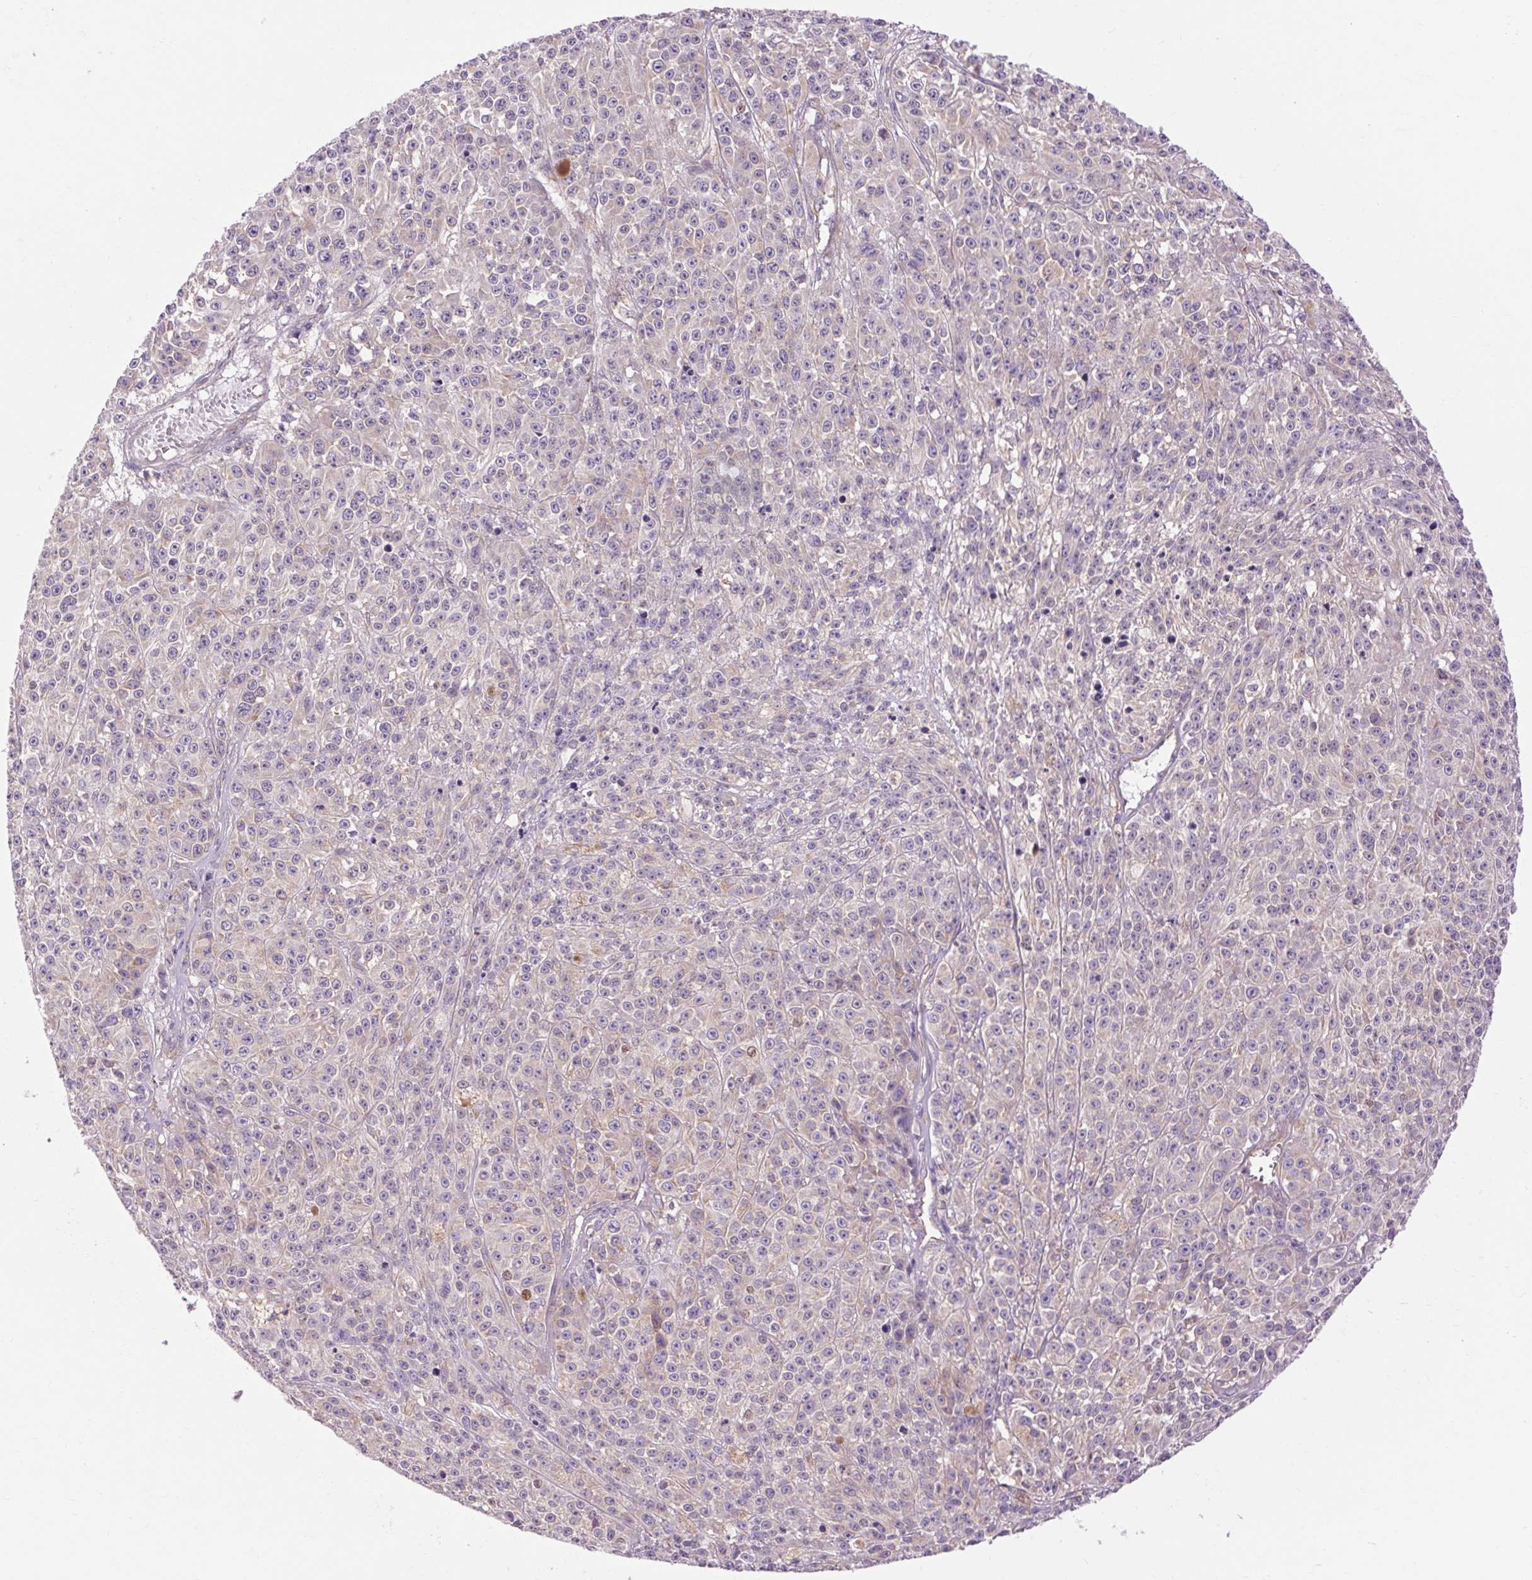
{"staining": {"intensity": "negative", "quantity": "none", "location": "none"}, "tissue": "melanoma", "cell_type": "Tumor cells", "image_type": "cancer", "snomed": [{"axis": "morphology", "description": "Malignant melanoma, NOS"}, {"axis": "topography", "description": "Skin"}], "caption": "This is an IHC photomicrograph of human melanoma. There is no expression in tumor cells.", "gene": "SOWAHC", "patient": {"sex": "female", "age": 58}}